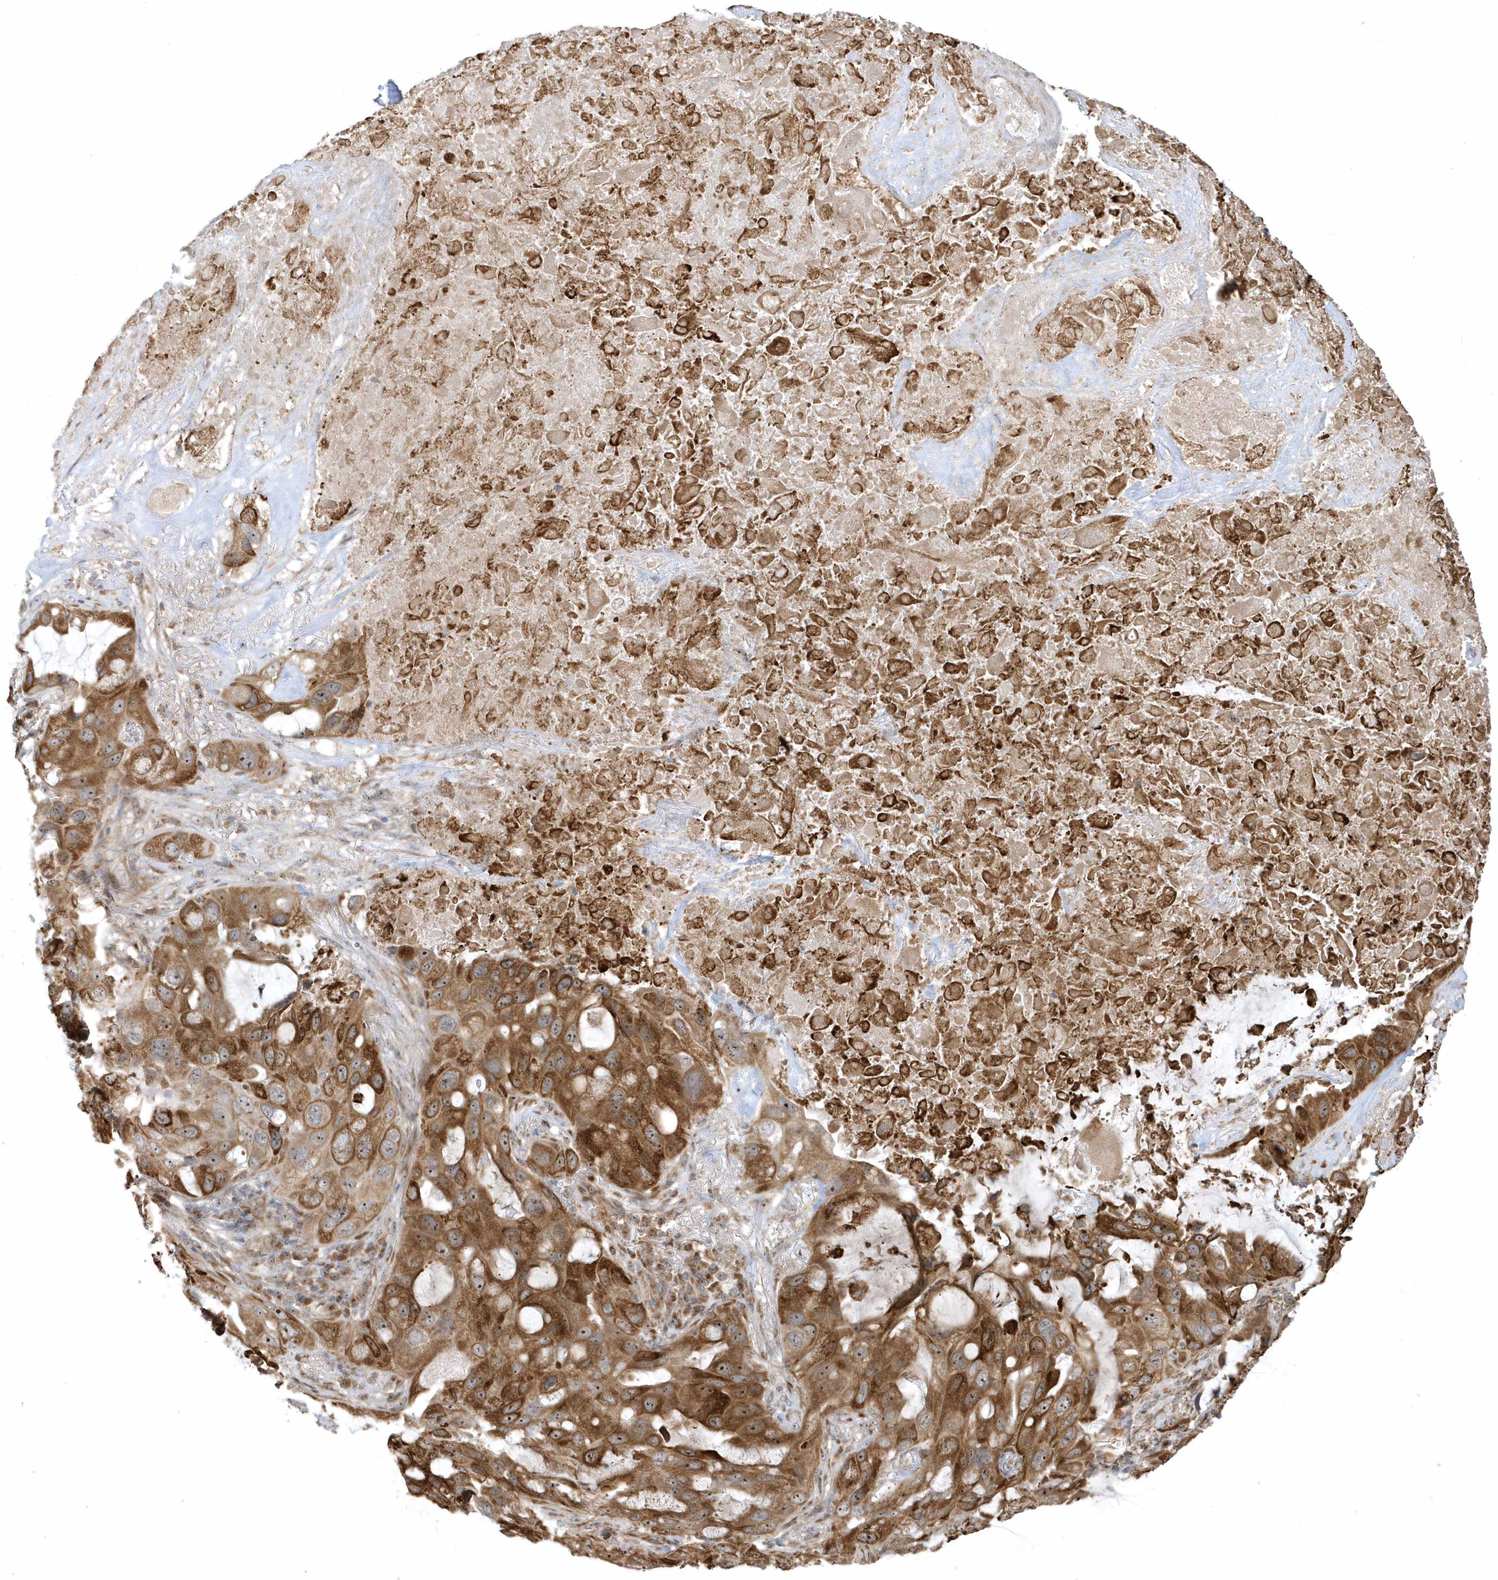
{"staining": {"intensity": "moderate", "quantity": ">75%", "location": "cytoplasmic/membranous"}, "tissue": "lung cancer", "cell_type": "Tumor cells", "image_type": "cancer", "snomed": [{"axis": "morphology", "description": "Squamous cell carcinoma, NOS"}, {"axis": "topography", "description": "Lung"}], "caption": "Protein staining of lung cancer (squamous cell carcinoma) tissue shows moderate cytoplasmic/membranous staining in about >75% of tumor cells.", "gene": "ECM2", "patient": {"sex": "female", "age": 73}}